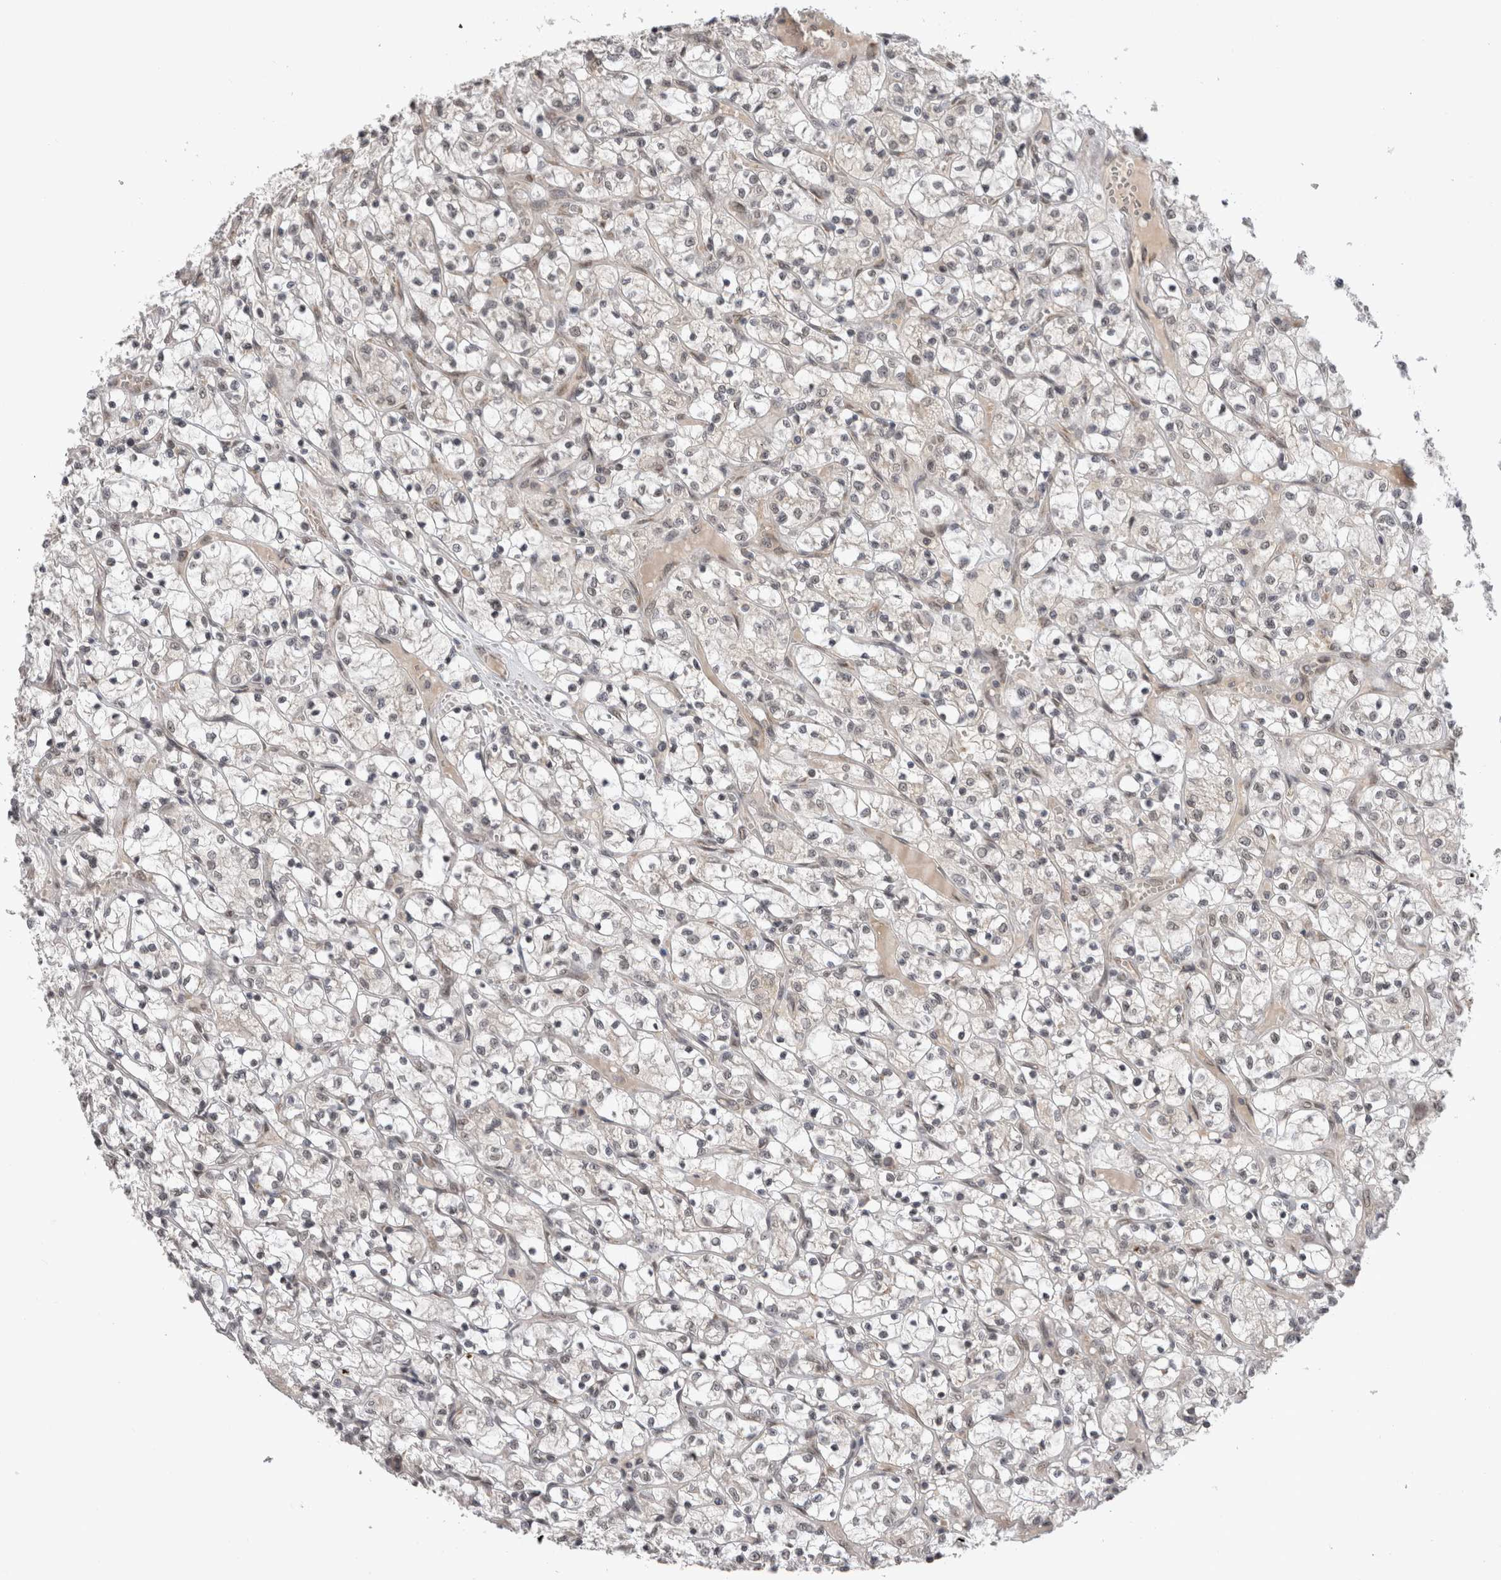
{"staining": {"intensity": "negative", "quantity": "none", "location": "none"}, "tissue": "renal cancer", "cell_type": "Tumor cells", "image_type": "cancer", "snomed": [{"axis": "morphology", "description": "Adenocarcinoma, NOS"}, {"axis": "topography", "description": "Kidney"}], "caption": "There is no significant staining in tumor cells of adenocarcinoma (renal). (Stains: DAB IHC with hematoxylin counter stain, Microscopy: brightfield microscopy at high magnification).", "gene": "TMEM65", "patient": {"sex": "female", "age": 69}}